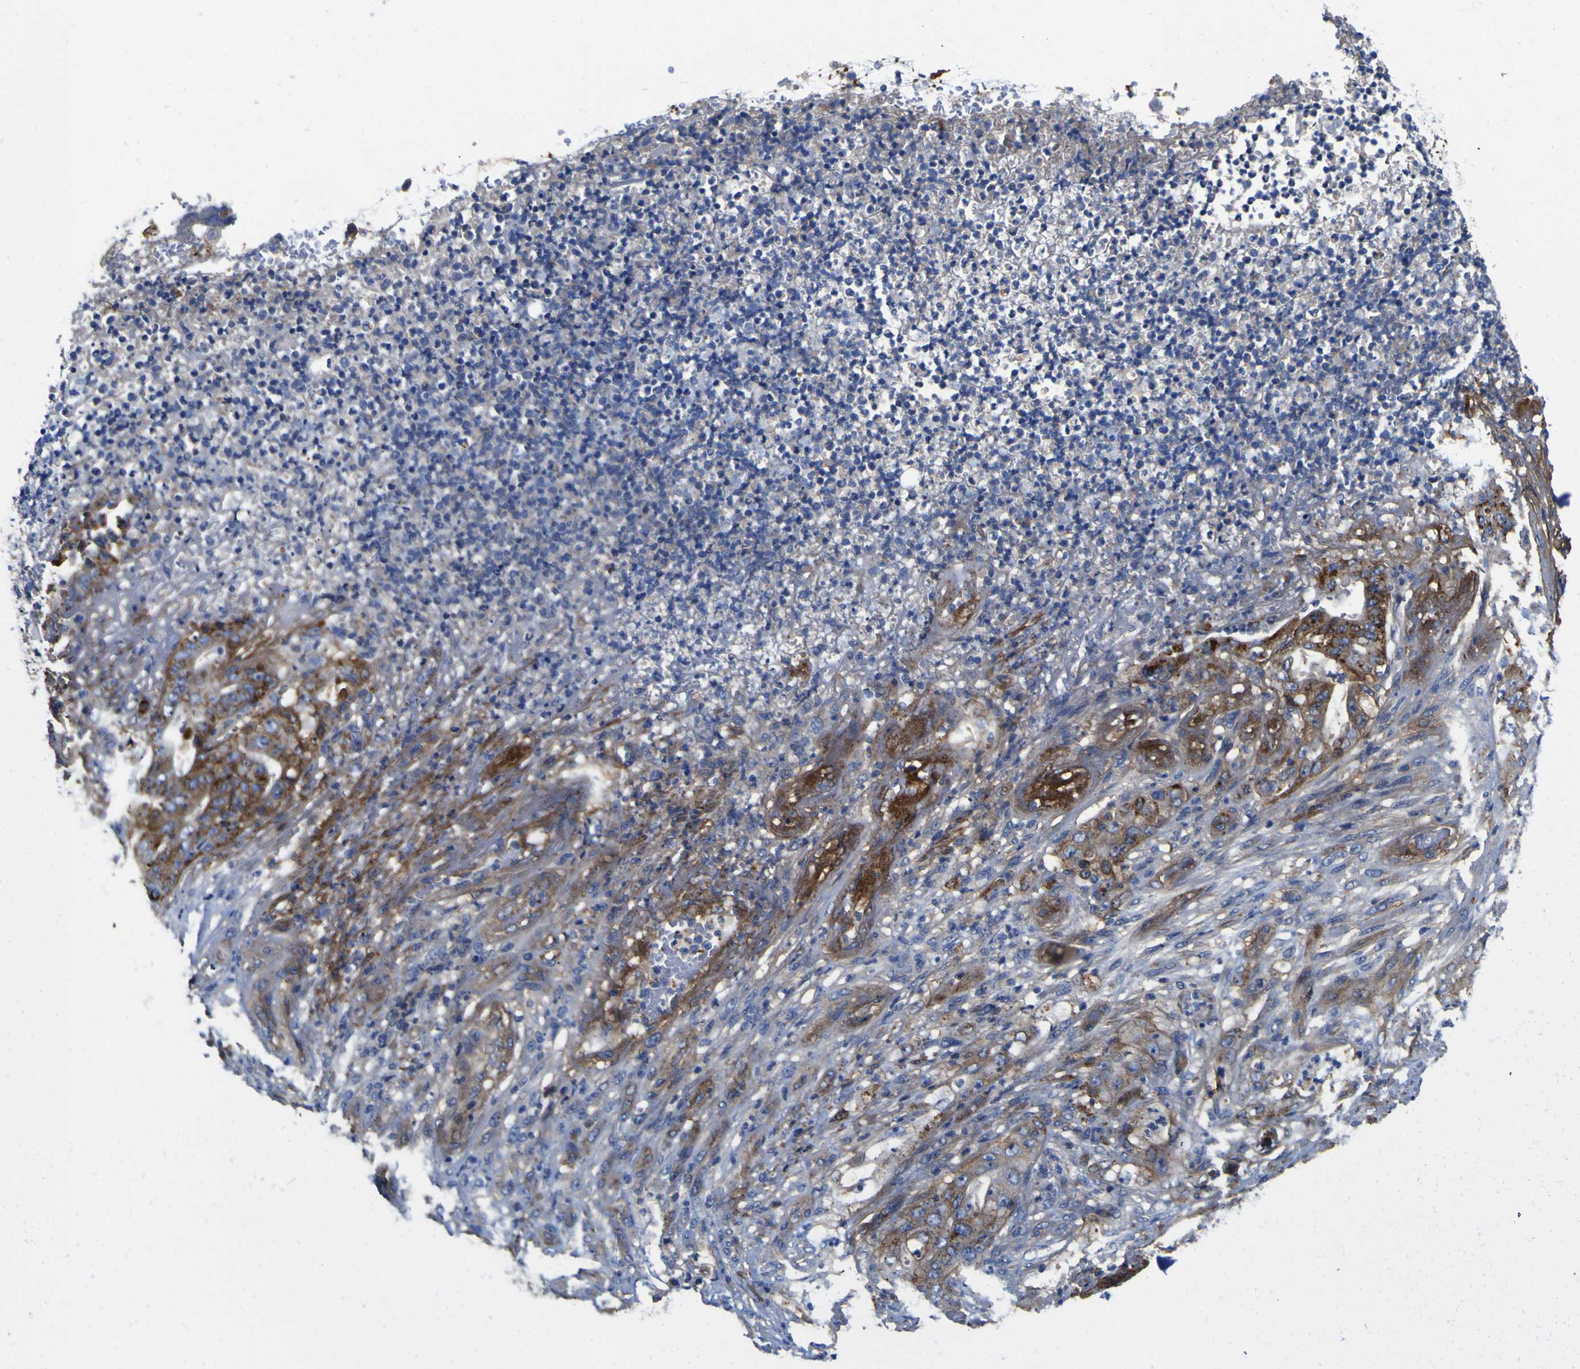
{"staining": {"intensity": "moderate", "quantity": "25%-75%", "location": "cytoplasmic/membranous"}, "tissue": "stomach cancer", "cell_type": "Tumor cells", "image_type": "cancer", "snomed": [{"axis": "morphology", "description": "Adenocarcinoma, NOS"}, {"axis": "topography", "description": "Stomach"}], "caption": "Moderate cytoplasmic/membranous protein staining is present in about 25%-75% of tumor cells in stomach cancer.", "gene": "CD151", "patient": {"sex": "female", "age": 73}}